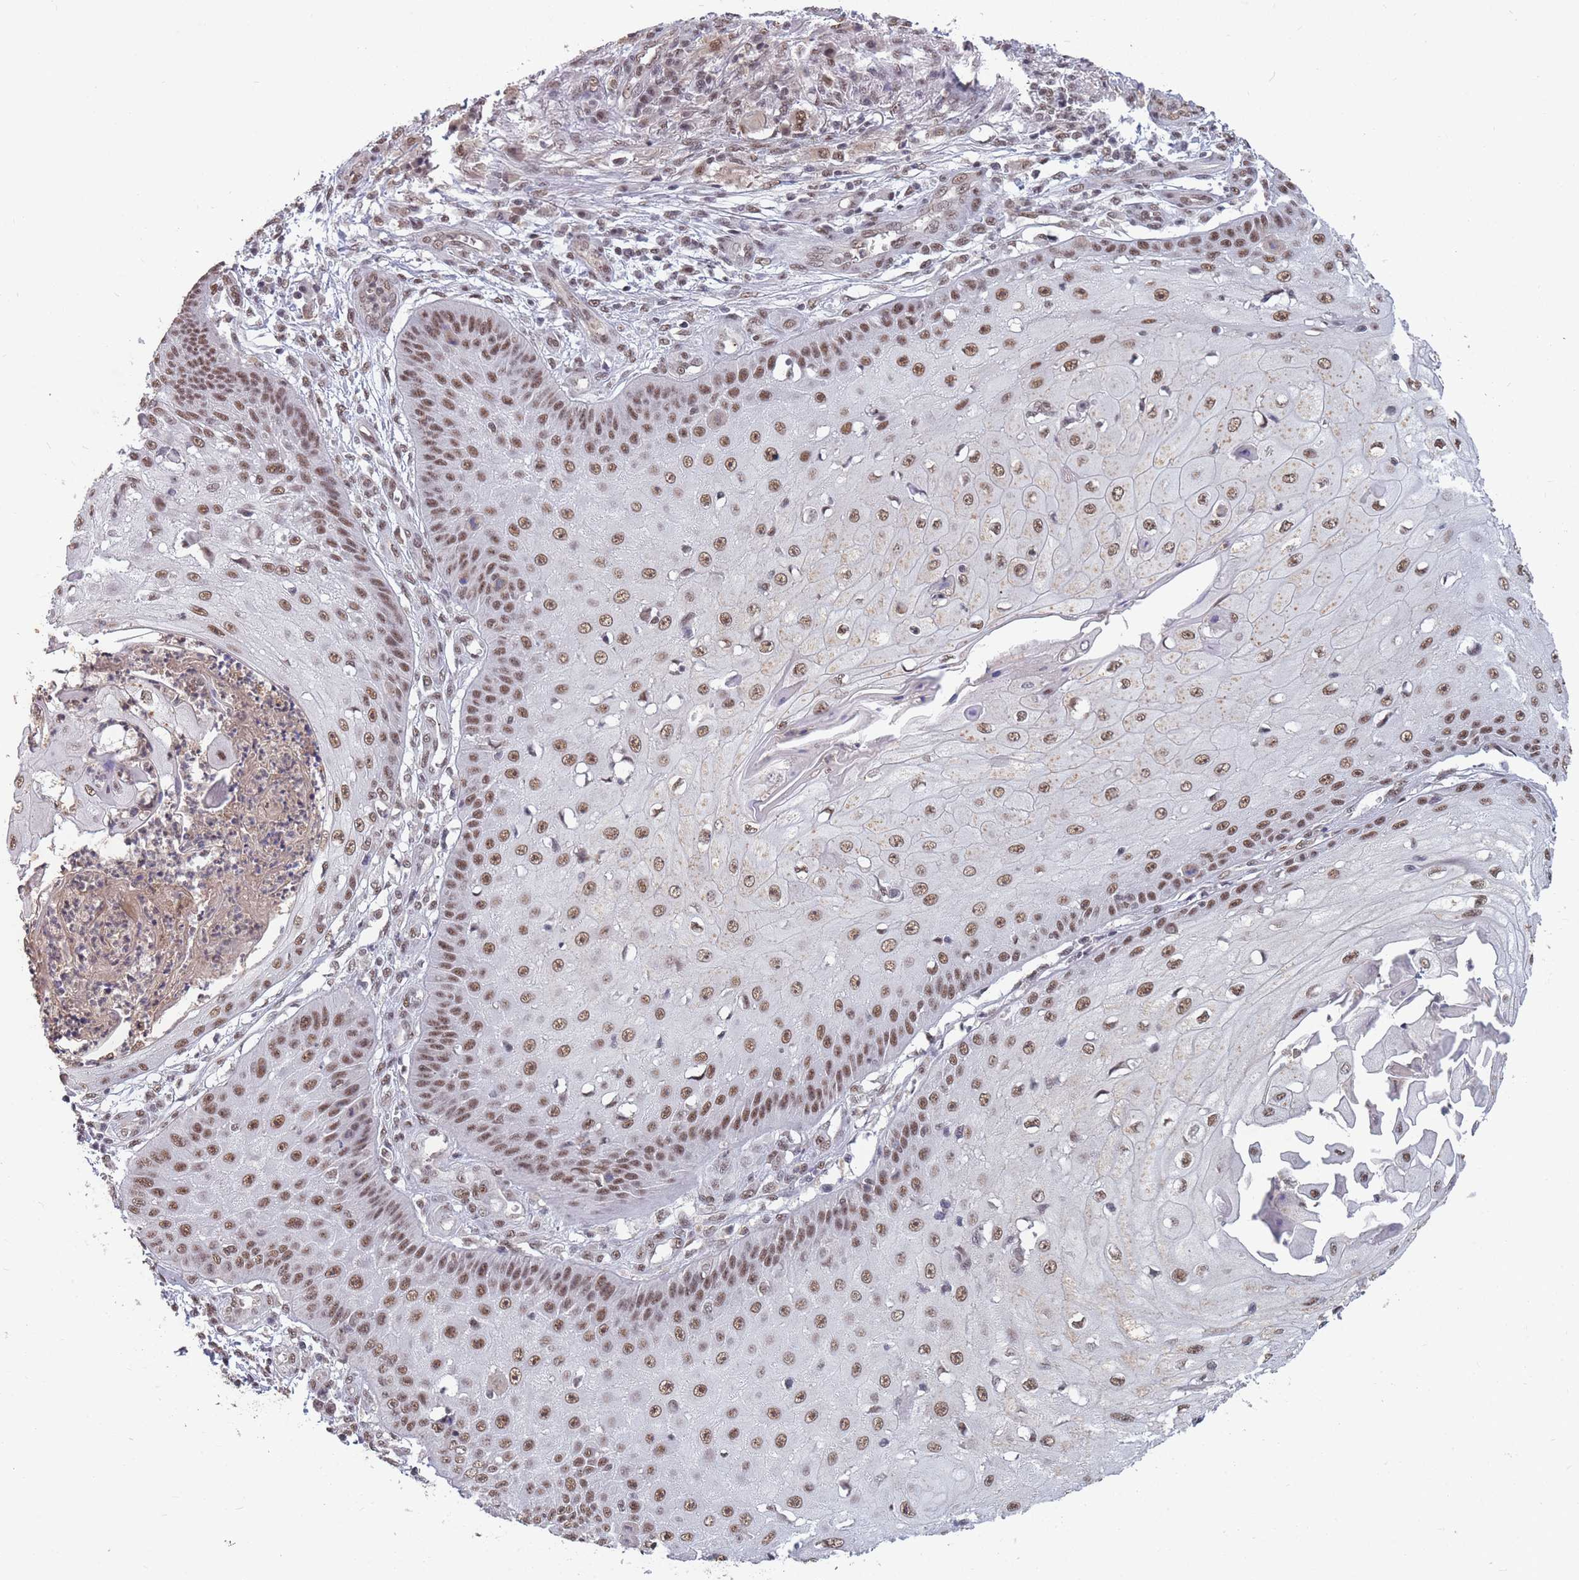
{"staining": {"intensity": "weak", "quantity": ">75%", "location": "nuclear"}, "tissue": "skin cancer", "cell_type": "Tumor cells", "image_type": "cancer", "snomed": [{"axis": "morphology", "description": "Squamous cell carcinoma, NOS"}, {"axis": "topography", "description": "Skin"}], "caption": "Human skin cancer (squamous cell carcinoma) stained with a protein marker reveals weak staining in tumor cells.", "gene": "SNRPA1", "patient": {"sex": "male", "age": 70}}